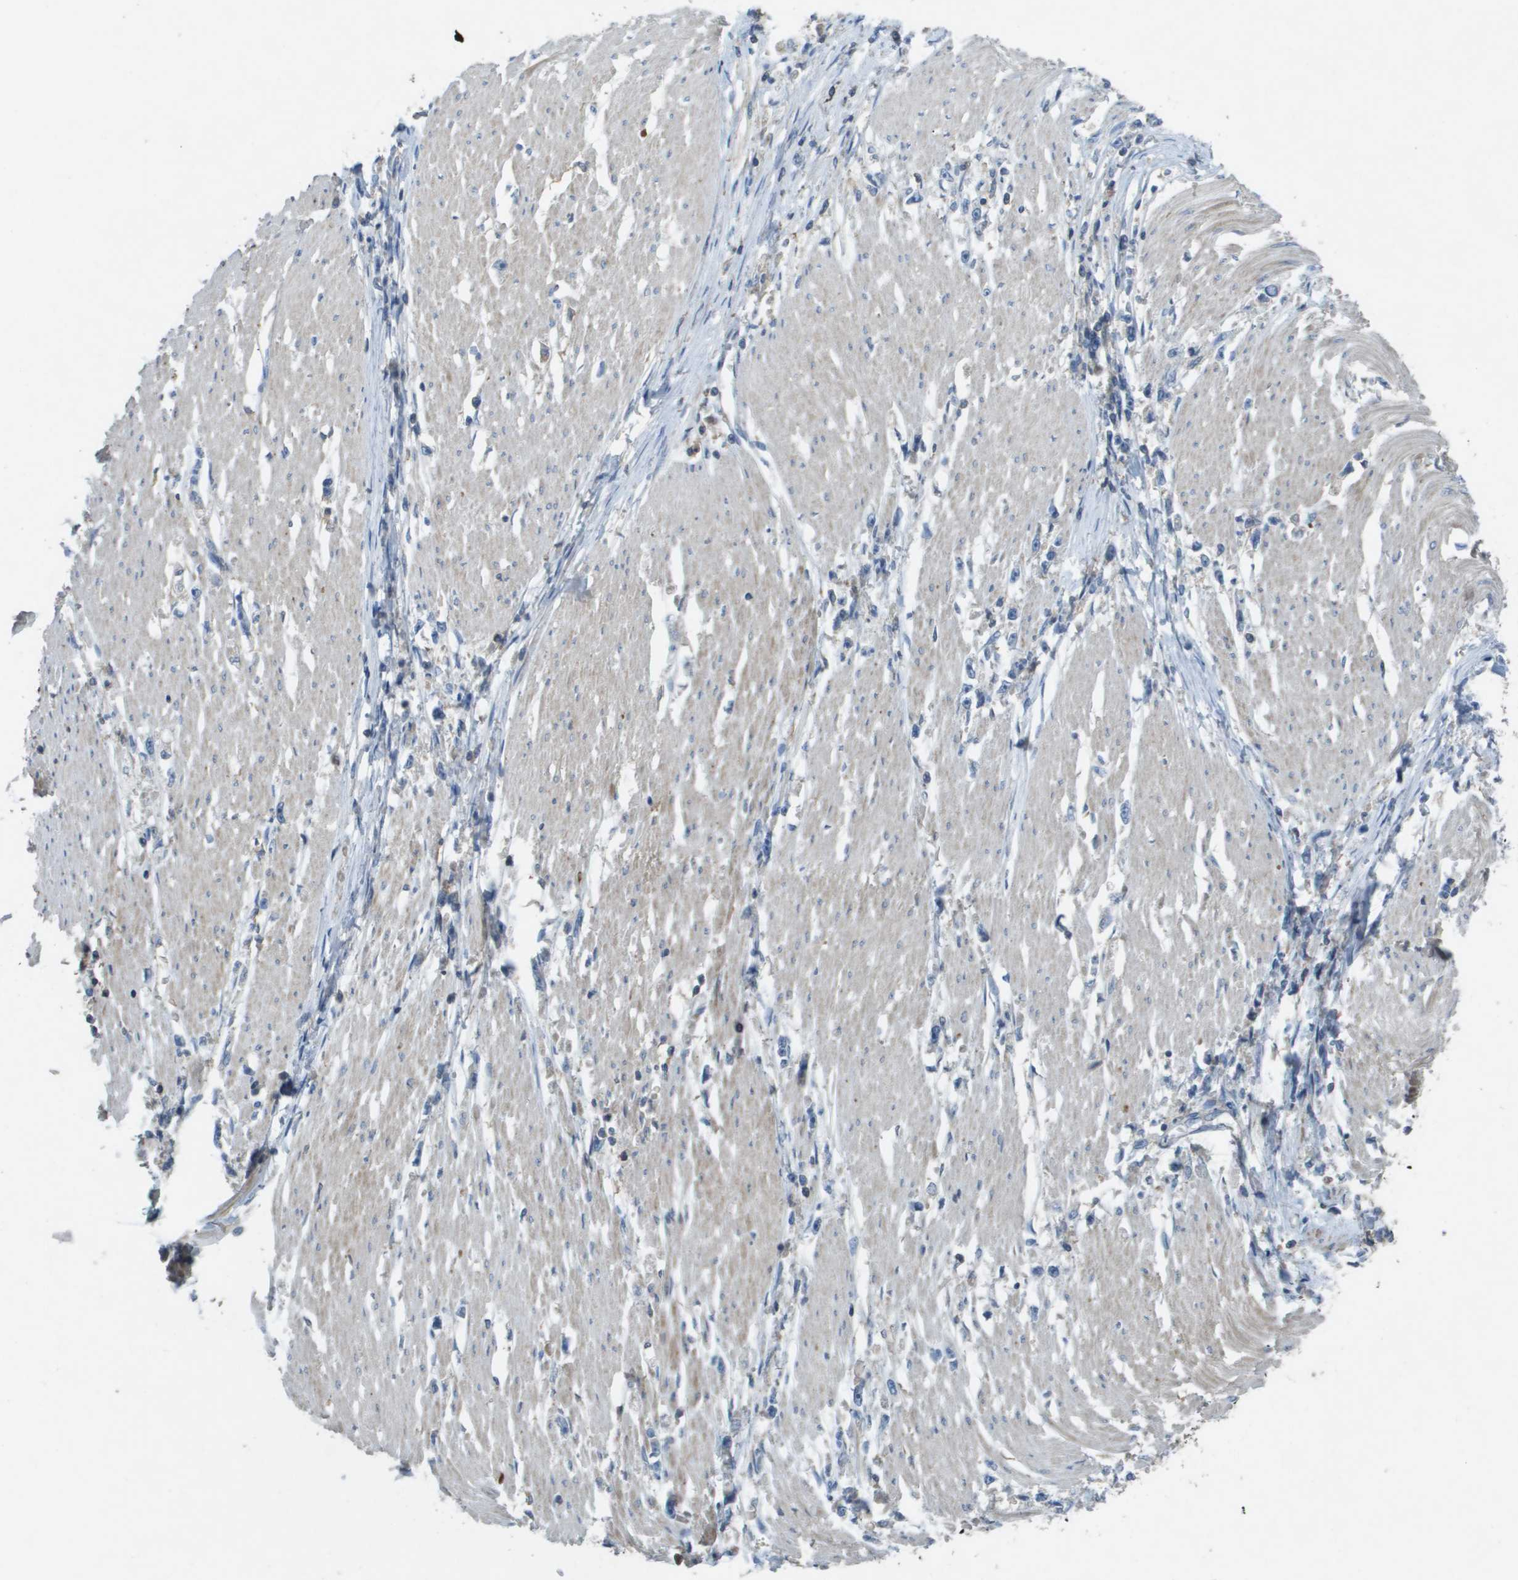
{"staining": {"intensity": "weak", "quantity": "<25%", "location": "cytoplasmic/membranous"}, "tissue": "stomach cancer", "cell_type": "Tumor cells", "image_type": "cancer", "snomed": [{"axis": "morphology", "description": "Adenocarcinoma, NOS"}, {"axis": "topography", "description": "Stomach"}], "caption": "The immunohistochemistry (IHC) image has no significant staining in tumor cells of stomach adenocarcinoma tissue.", "gene": "CLCA4", "patient": {"sex": "female", "age": 59}}